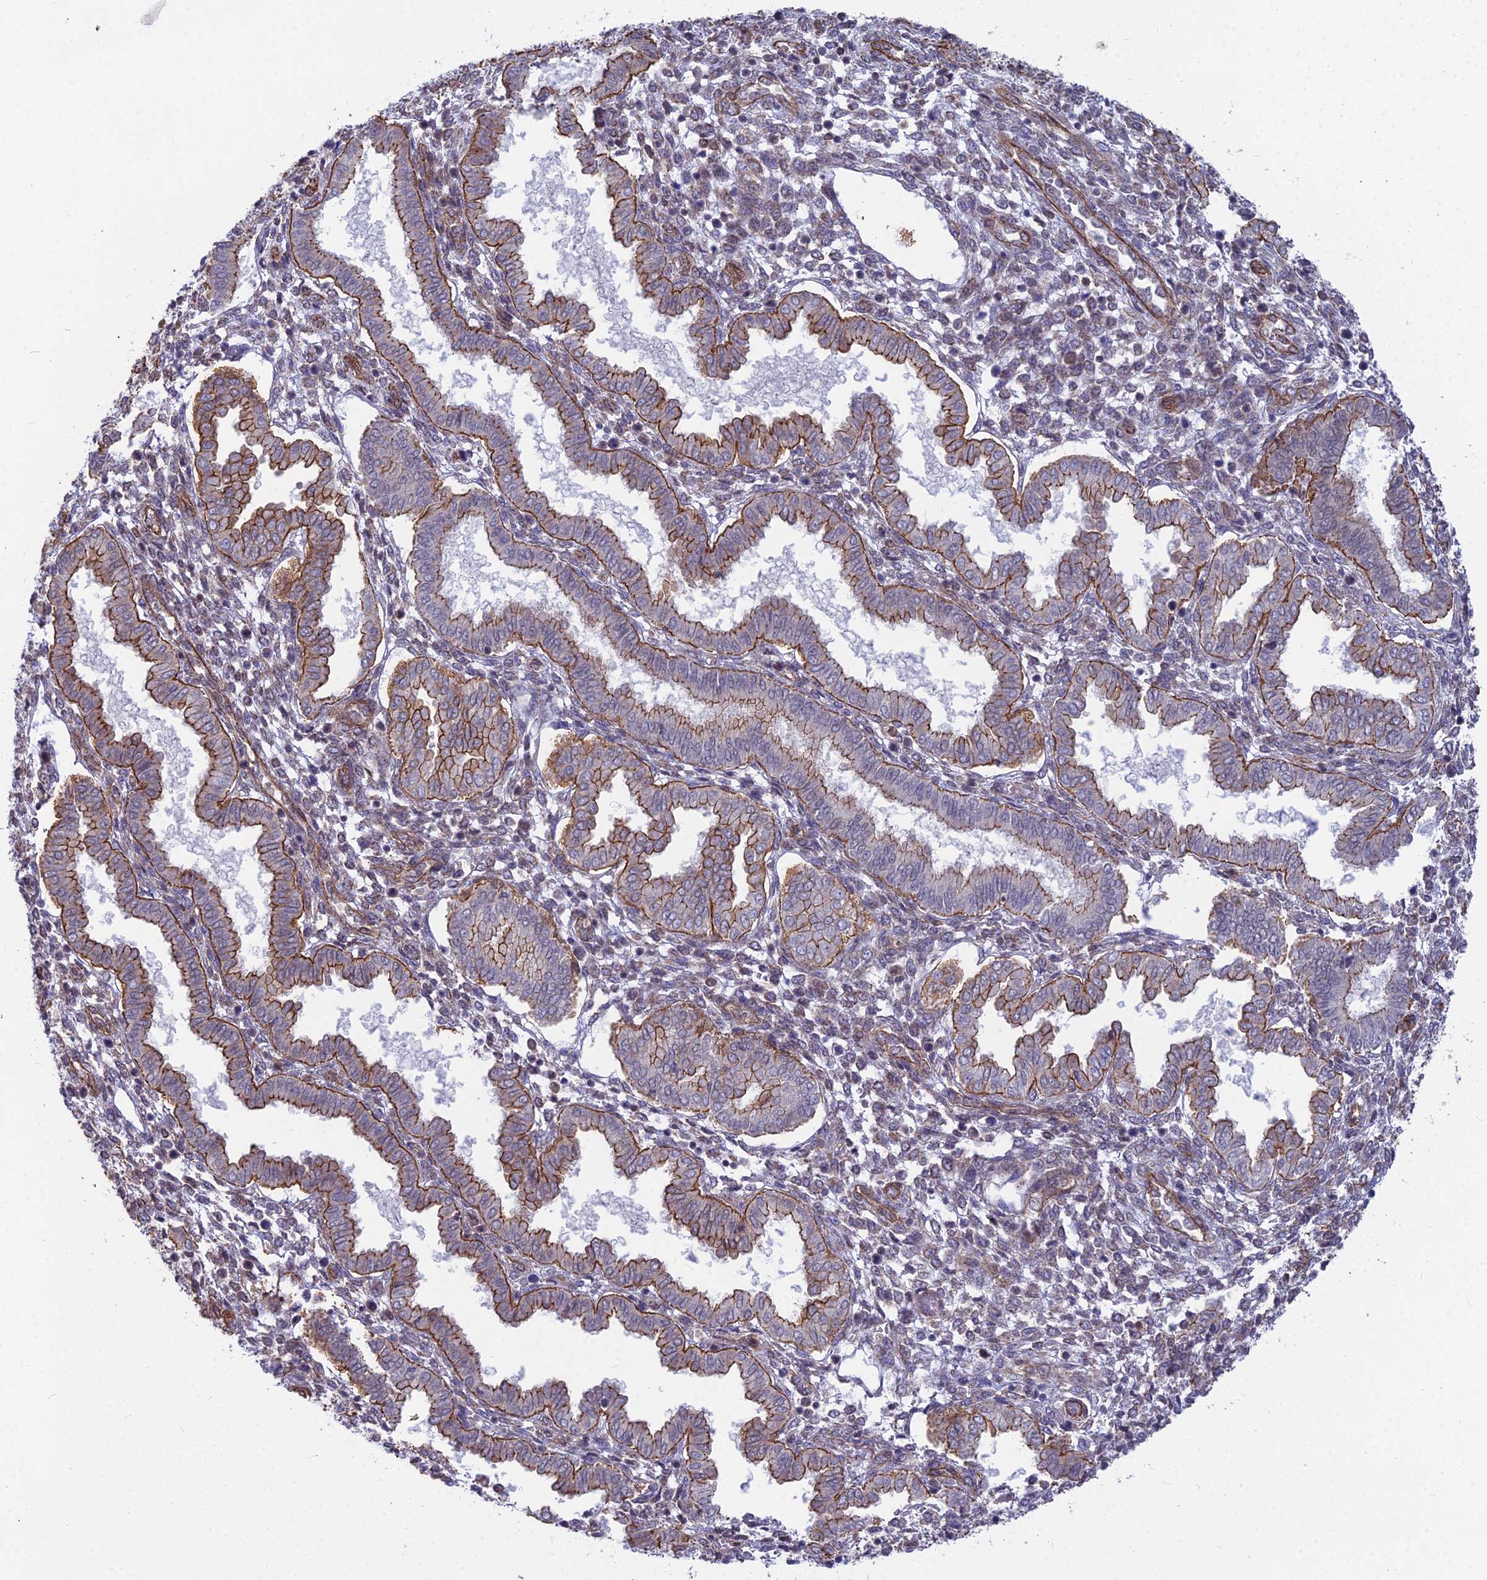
{"staining": {"intensity": "moderate", "quantity": "<25%", "location": "cytoplasmic/membranous"}, "tissue": "endometrium", "cell_type": "Cells in endometrial stroma", "image_type": "normal", "snomed": [{"axis": "morphology", "description": "Normal tissue, NOS"}, {"axis": "topography", "description": "Endometrium"}], "caption": "Immunohistochemical staining of unremarkable endometrium reveals moderate cytoplasmic/membranous protein positivity in approximately <25% of cells in endometrial stroma. (Stains: DAB in brown, nuclei in blue, Microscopy: brightfield microscopy at high magnification).", "gene": "YJU2", "patient": {"sex": "female", "age": 24}}